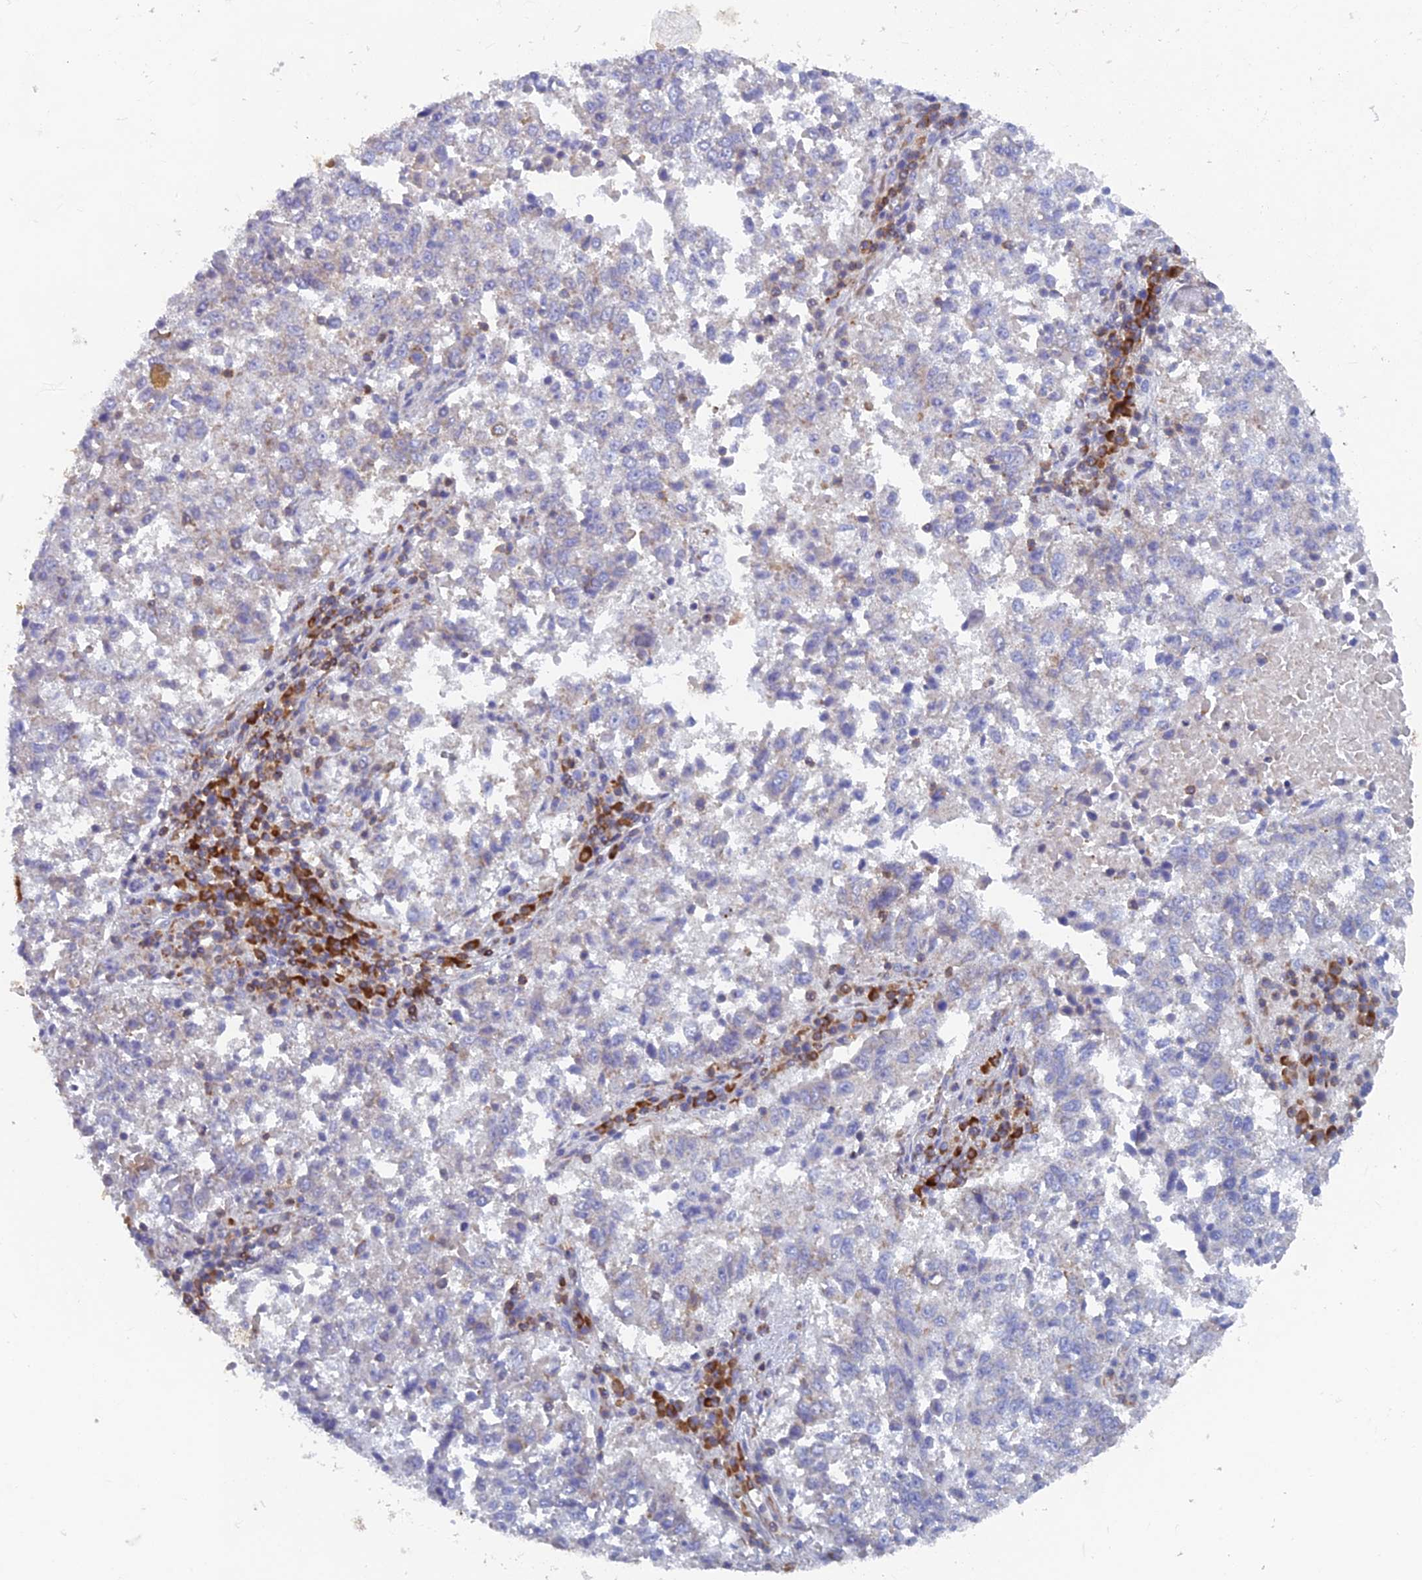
{"staining": {"intensity": "negative", "quantity": "none", "location": "none"}, "tissue": "lung cancer", "cell_type": "Tumor cells", "image_type": "cancer", "snomed": [{"axis": "morphology", "description": "Squamous cell carcinoma, NOS"}, {"axis": "topography", "description": "Lung"}], "caption": "Histopathology image shows no protein expression in tumor cells of squamous cell carcinoma (lung) tissue.", "gene": "ABI3BP", "patient": {"sex": "male", "age": 73}}